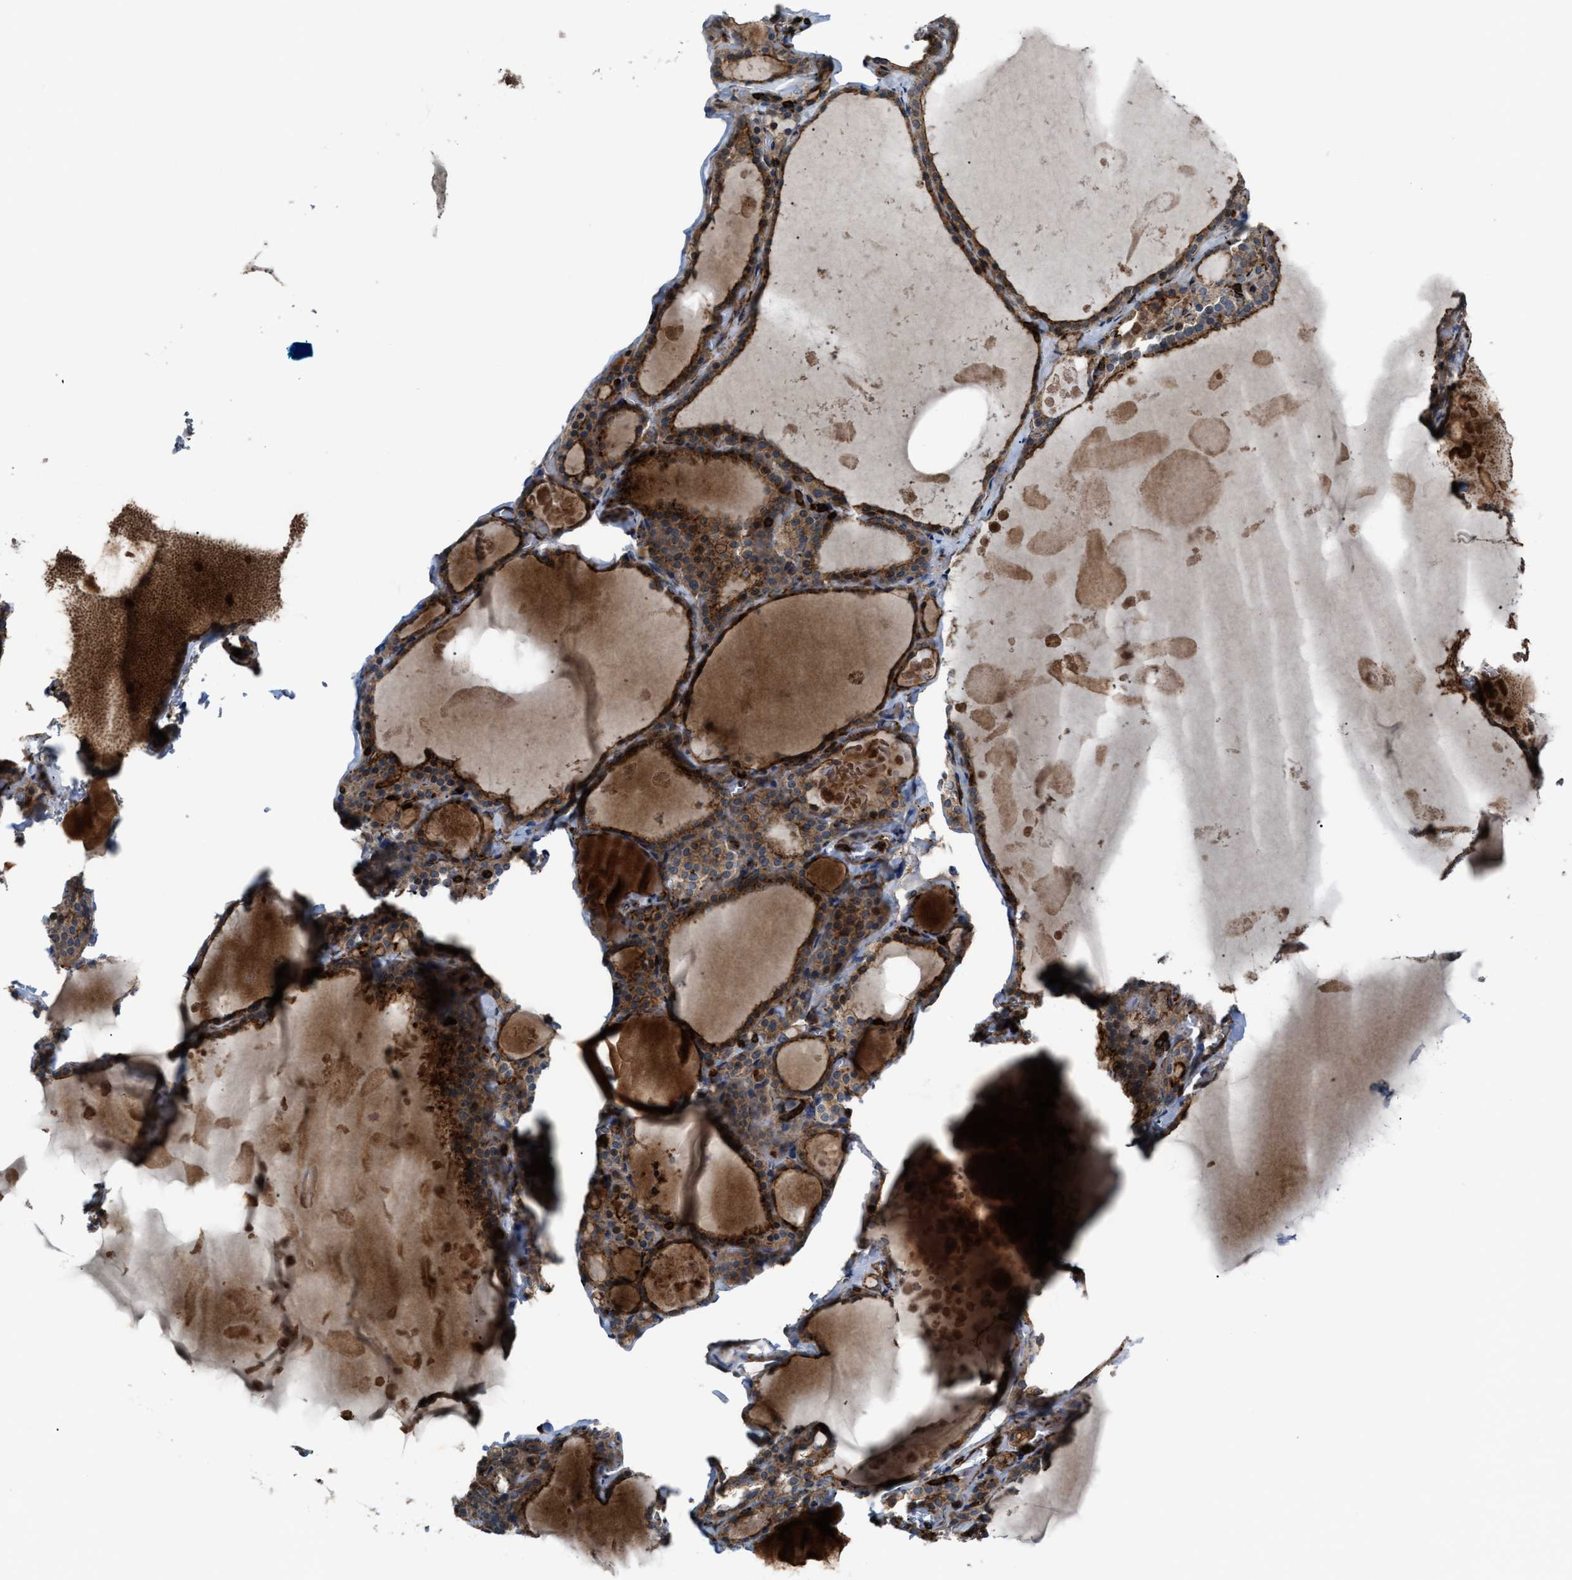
{"staining": {"intensity": "moderate", "quantity": ">75%", "location": "cytoplasmic/membranous"}, "tissue": "thyroid gland", "cell_type": "Glandular cells", "image_type": "normal", "snomed": [{"axis": "morphology", "description": "Normal tissue, NOS"}, {"axis": "topography", "description": "Thyroid gland"}], "caption": "Protein analysis of unremarkable thyroid gland shows moderate cytoplasmic/membranous positivity in approximately >75% of glandular cells.", "gene": "AGPAT2", "patient": {"sex": "male", "age": 56}}